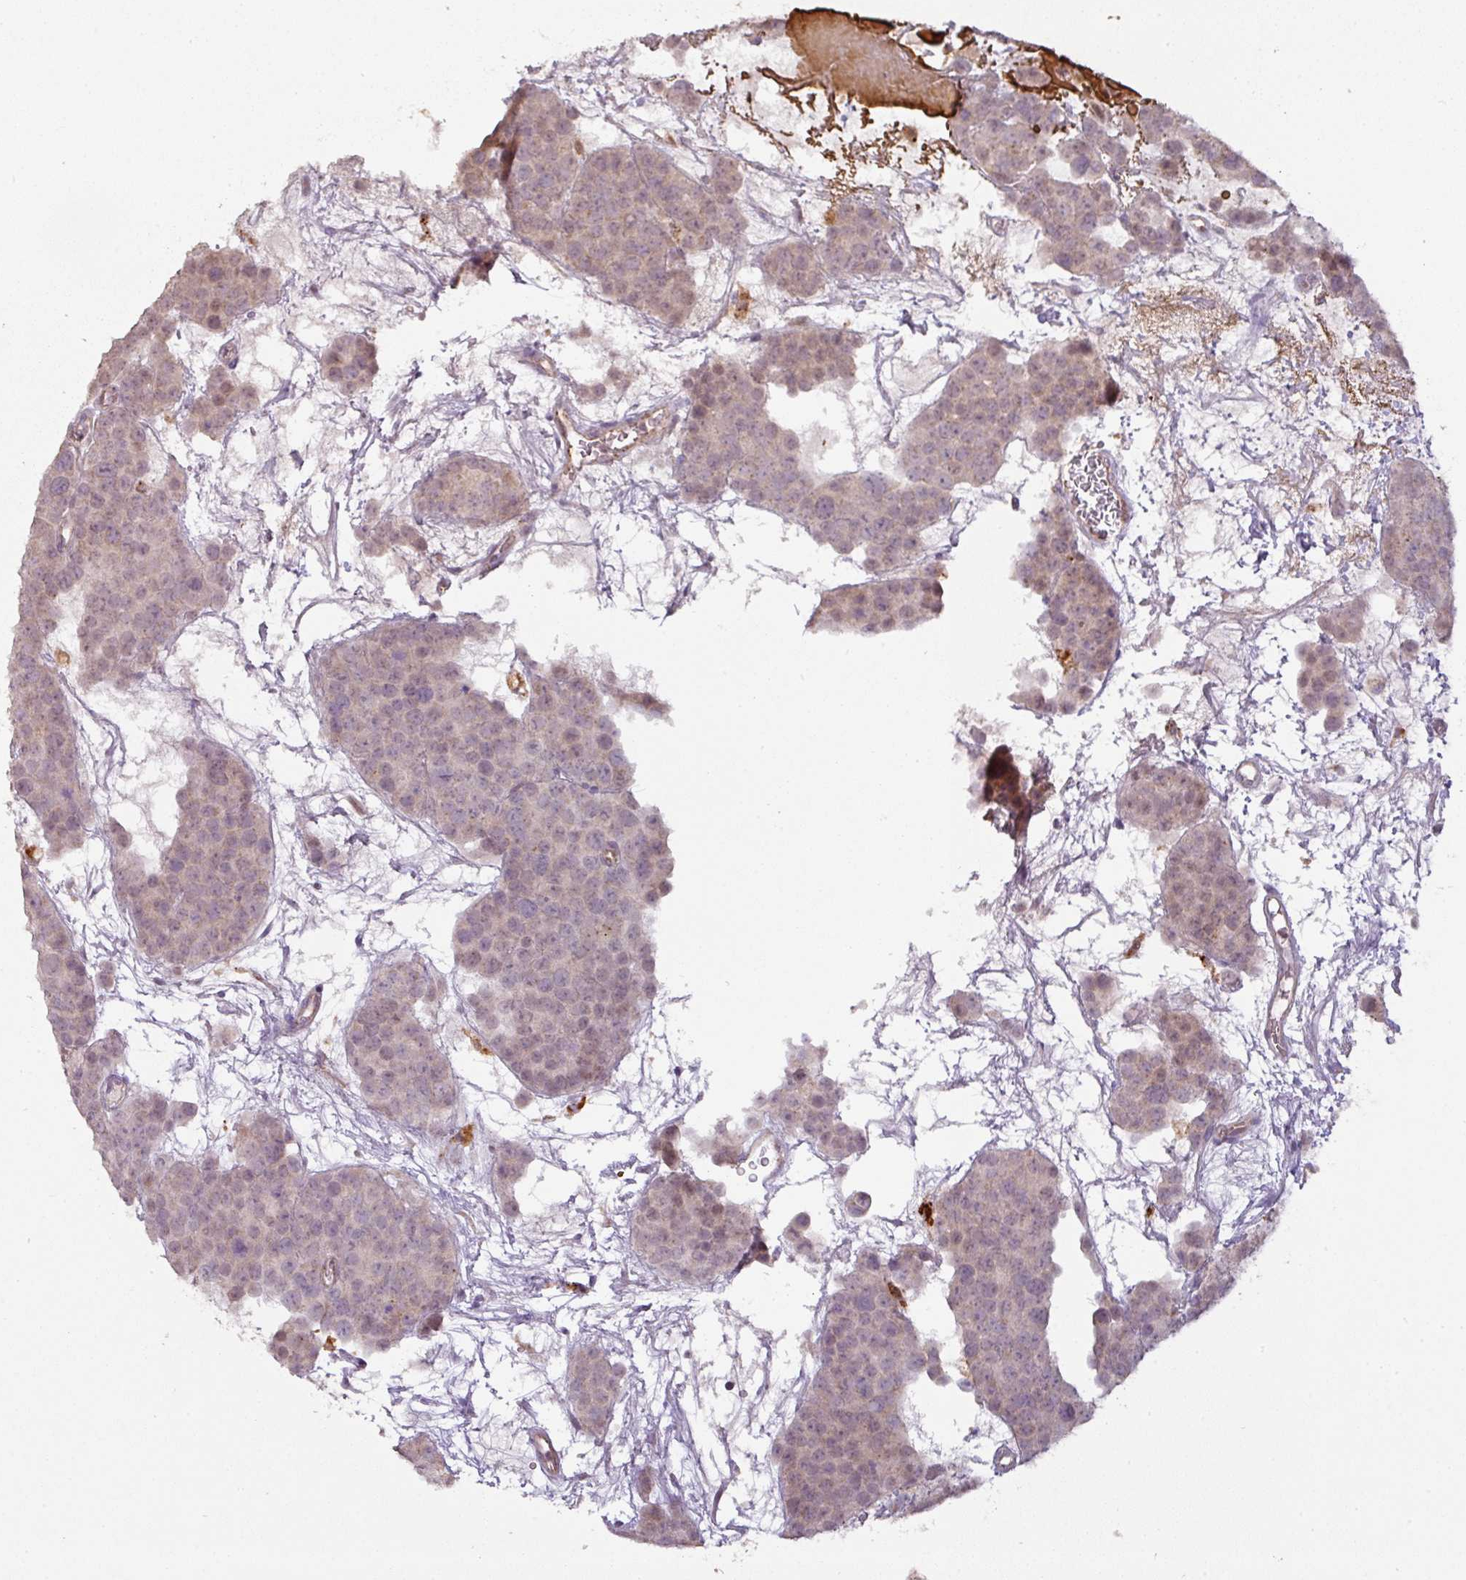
{"staining": {"intensity": "weak", "quantity": "<25%", "location": "nuclear"}, "tissue": "testis cancer", "cell_type": "Tumor cells", "image_type": "cancer", "snomed": [{"axis": "morphology", "description": "Seminoma, NOS"}, {"axis": "topography", "description": "Testis"}], "caption": "Protein analysis of testis cancer (seminoma) displays no significant positivity in tumor cells. (Brightfield microscopy of DAB (3,3'-diaminobenzidine) IHC at high magnification).", "gene": "CXCR5", "patient": {"sex": "male", "age": 71}}